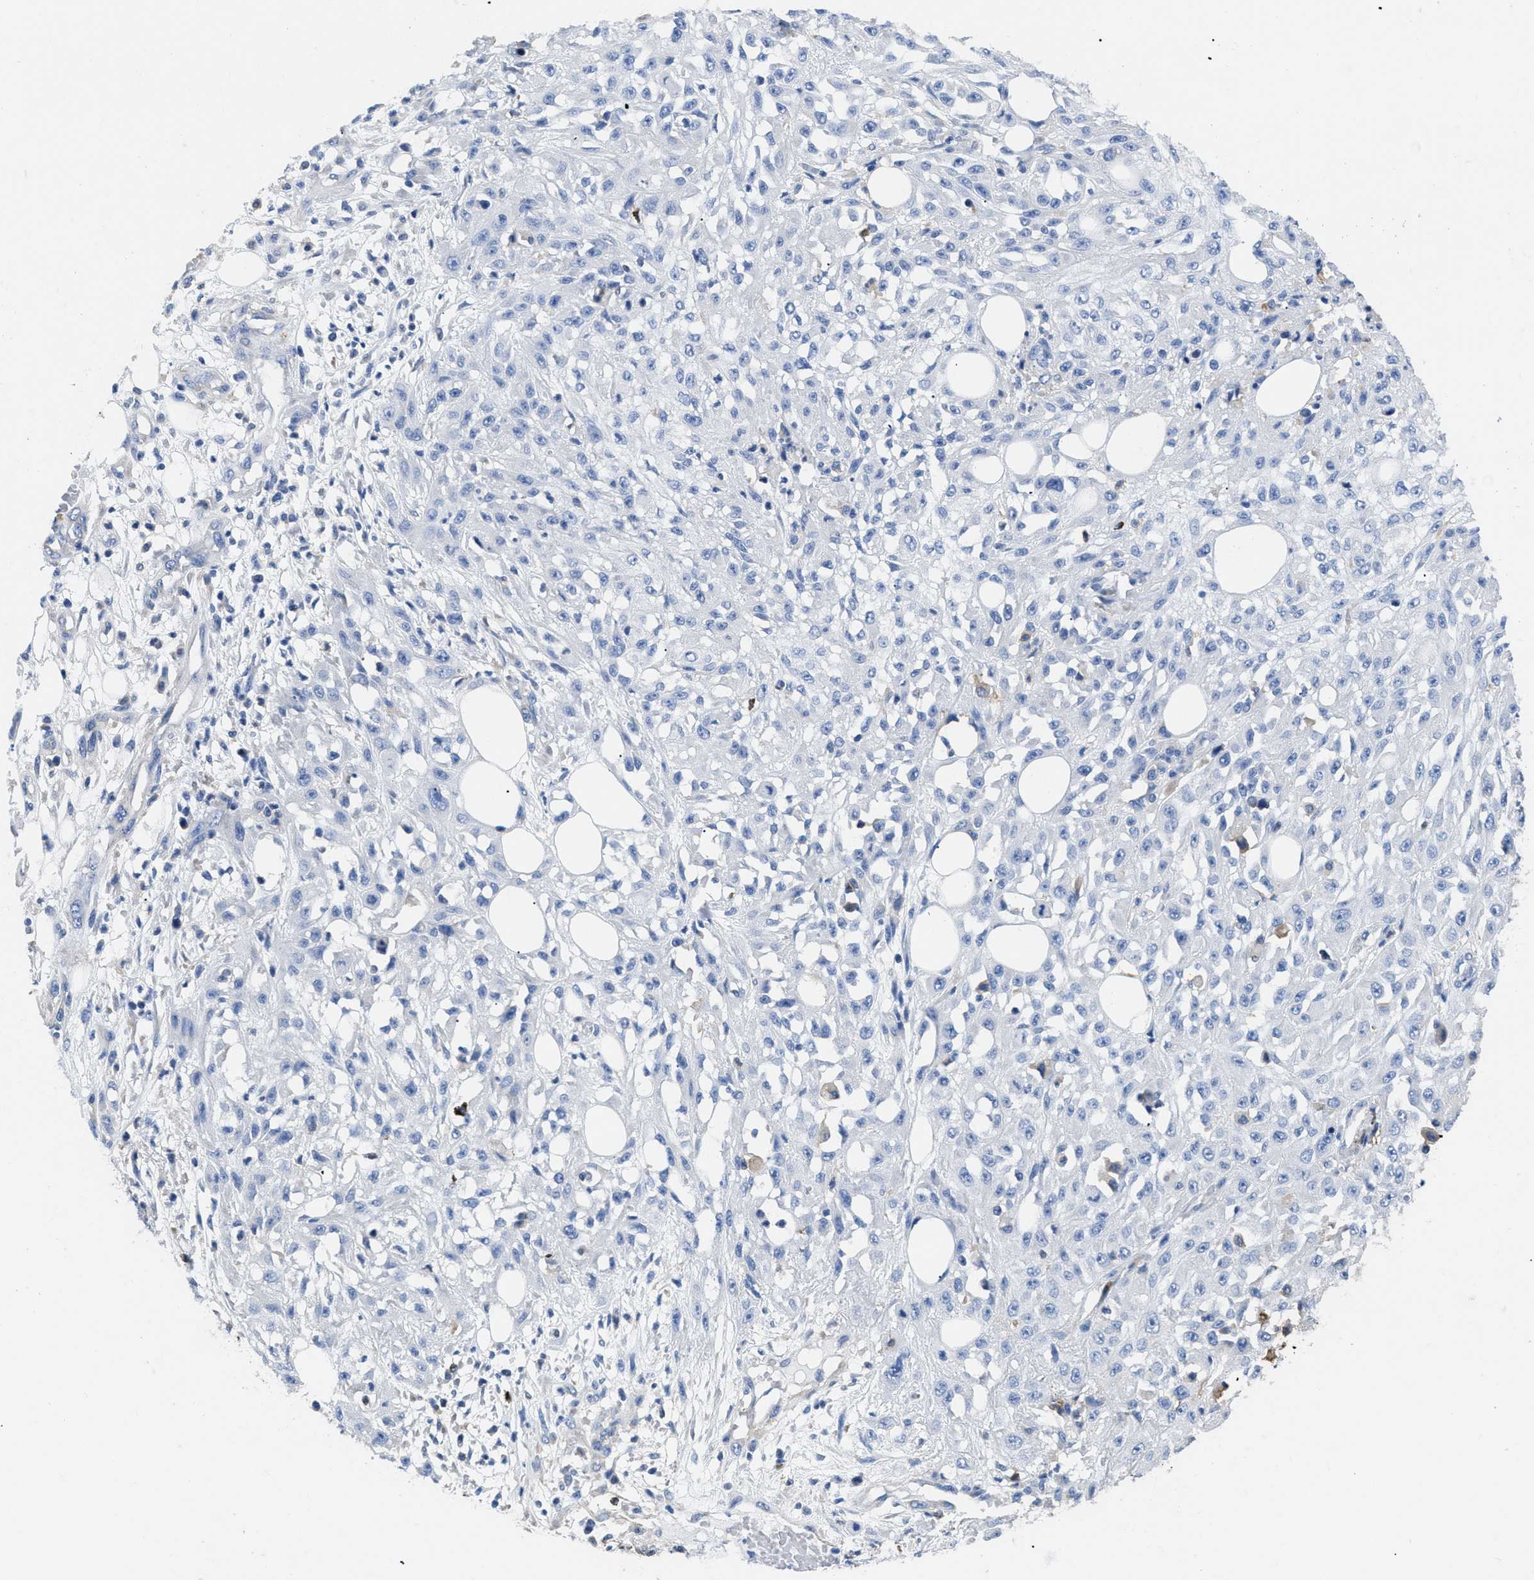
{"staining": {"intensity": "negative", "quantity": "none", "location": "none"}, "tissue": "skin cancer", "cell_type": "Tumor cells", "image_type": "cancer", "snomed": [{"axis": "morphology", "description": "Squamous cell carcinoma, NOS"}, {"axis": "morphology", "description": "Squamous cell carcinoma, metastatic, NOS"}, {"axis": "topography", "description": "Skin"}, {"axis": "topography", "description": "Lymph node"}], "caption": "The photomicrograph demonstrates no staining of tumor cells in skin cancer.", "gene": "HLA-DPA1", "patient": {"sex": "male", "age": 75}}